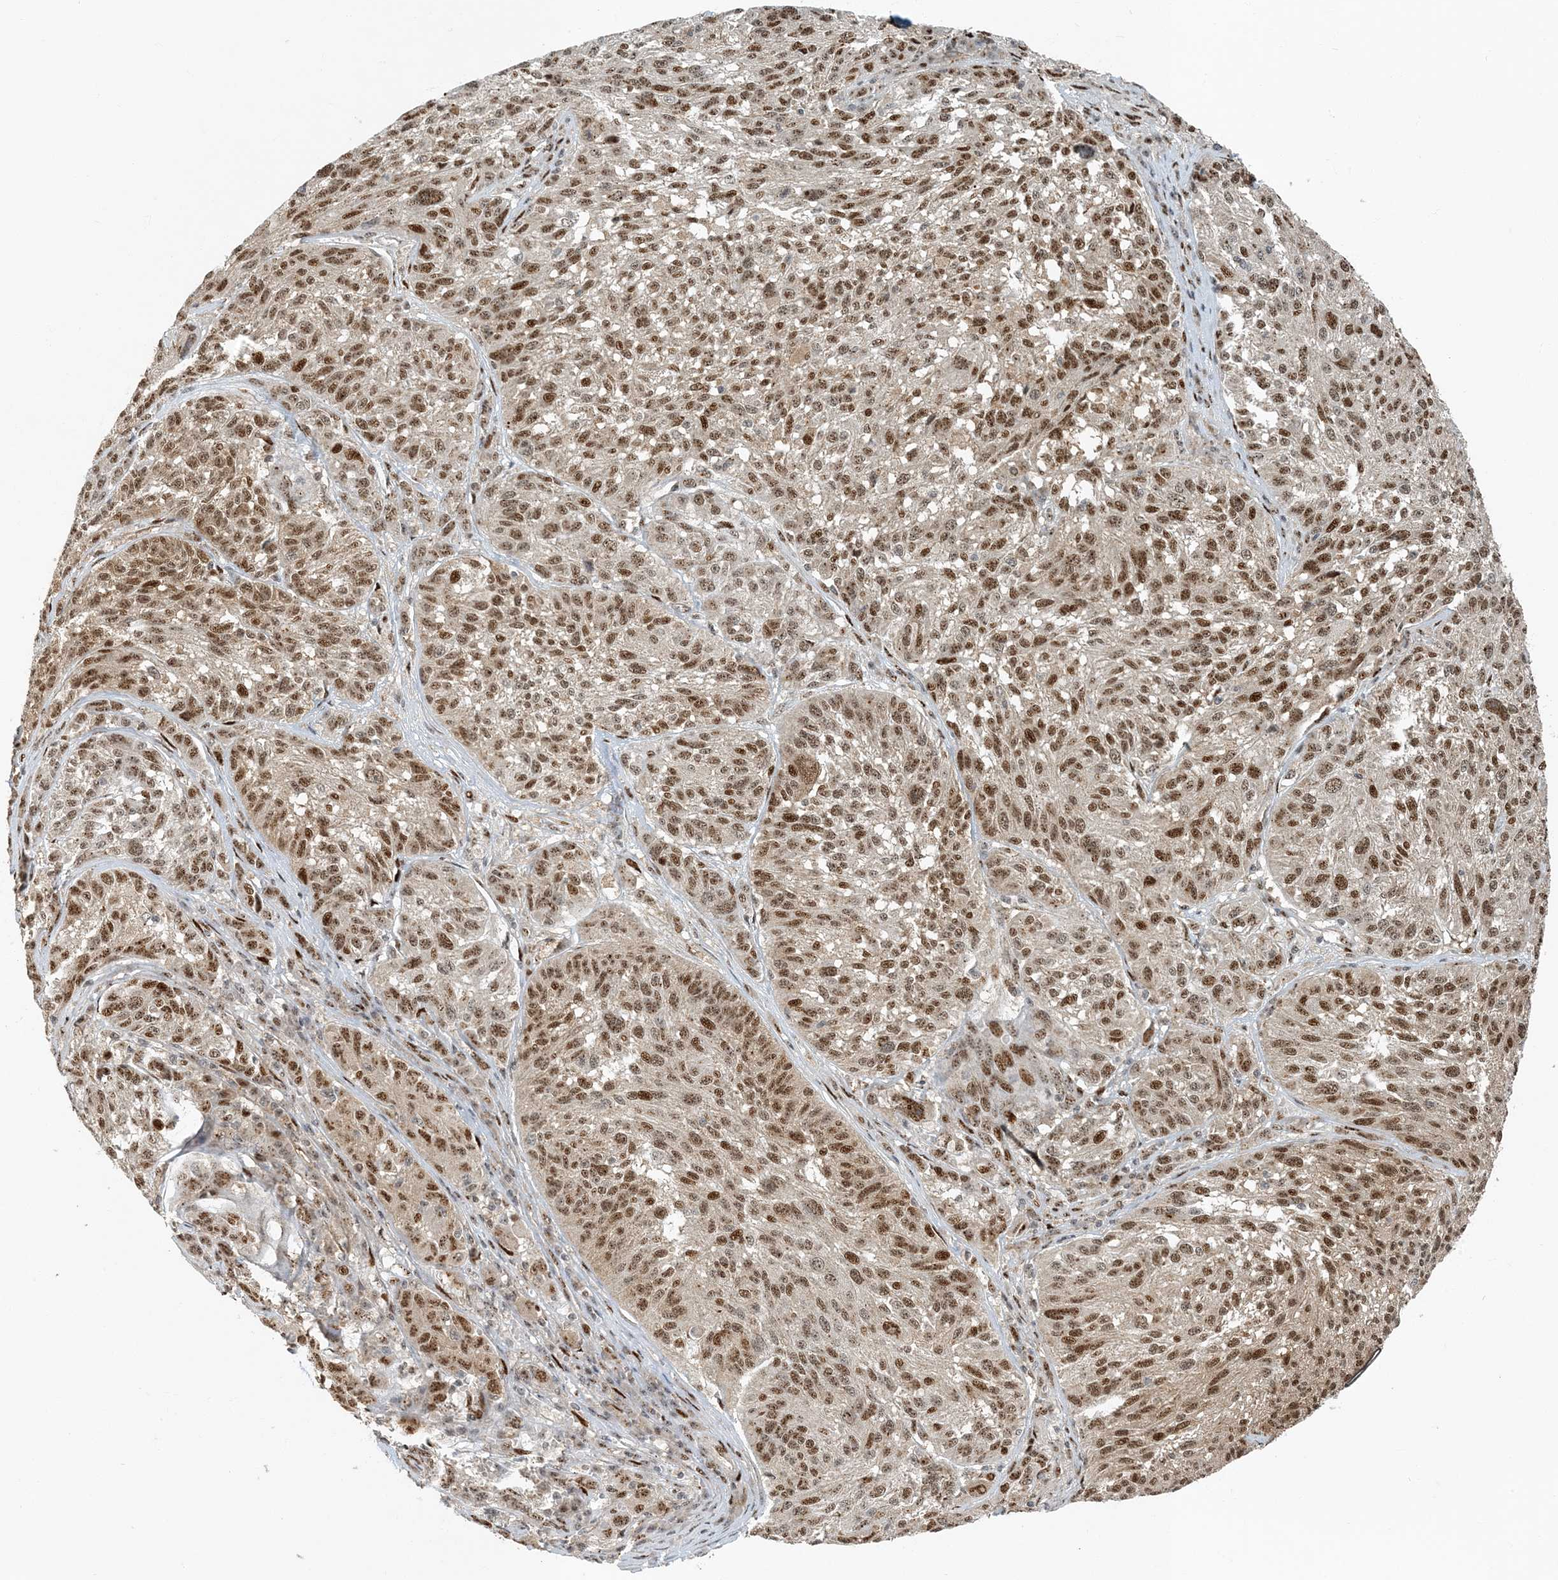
{"staining": {"intensity": "moderate", "quantity": ">75%", "location": "nuclear"}, "tissue": "melanoma", "cell_type": "Tumor cells", "image_type": "cancer", "snomed": [{"axis": "morphology", "description": "Malignant melanoma, NOS"}, {"axis": "topography", "description": "Skin"}], "caption": "The image shows staining of malignant melanoma, revealing moderate nuclear protein staining (brown color) within tumor cells.", "gene": "MBD1", "patient": {"sex": "male", "age": 53}}